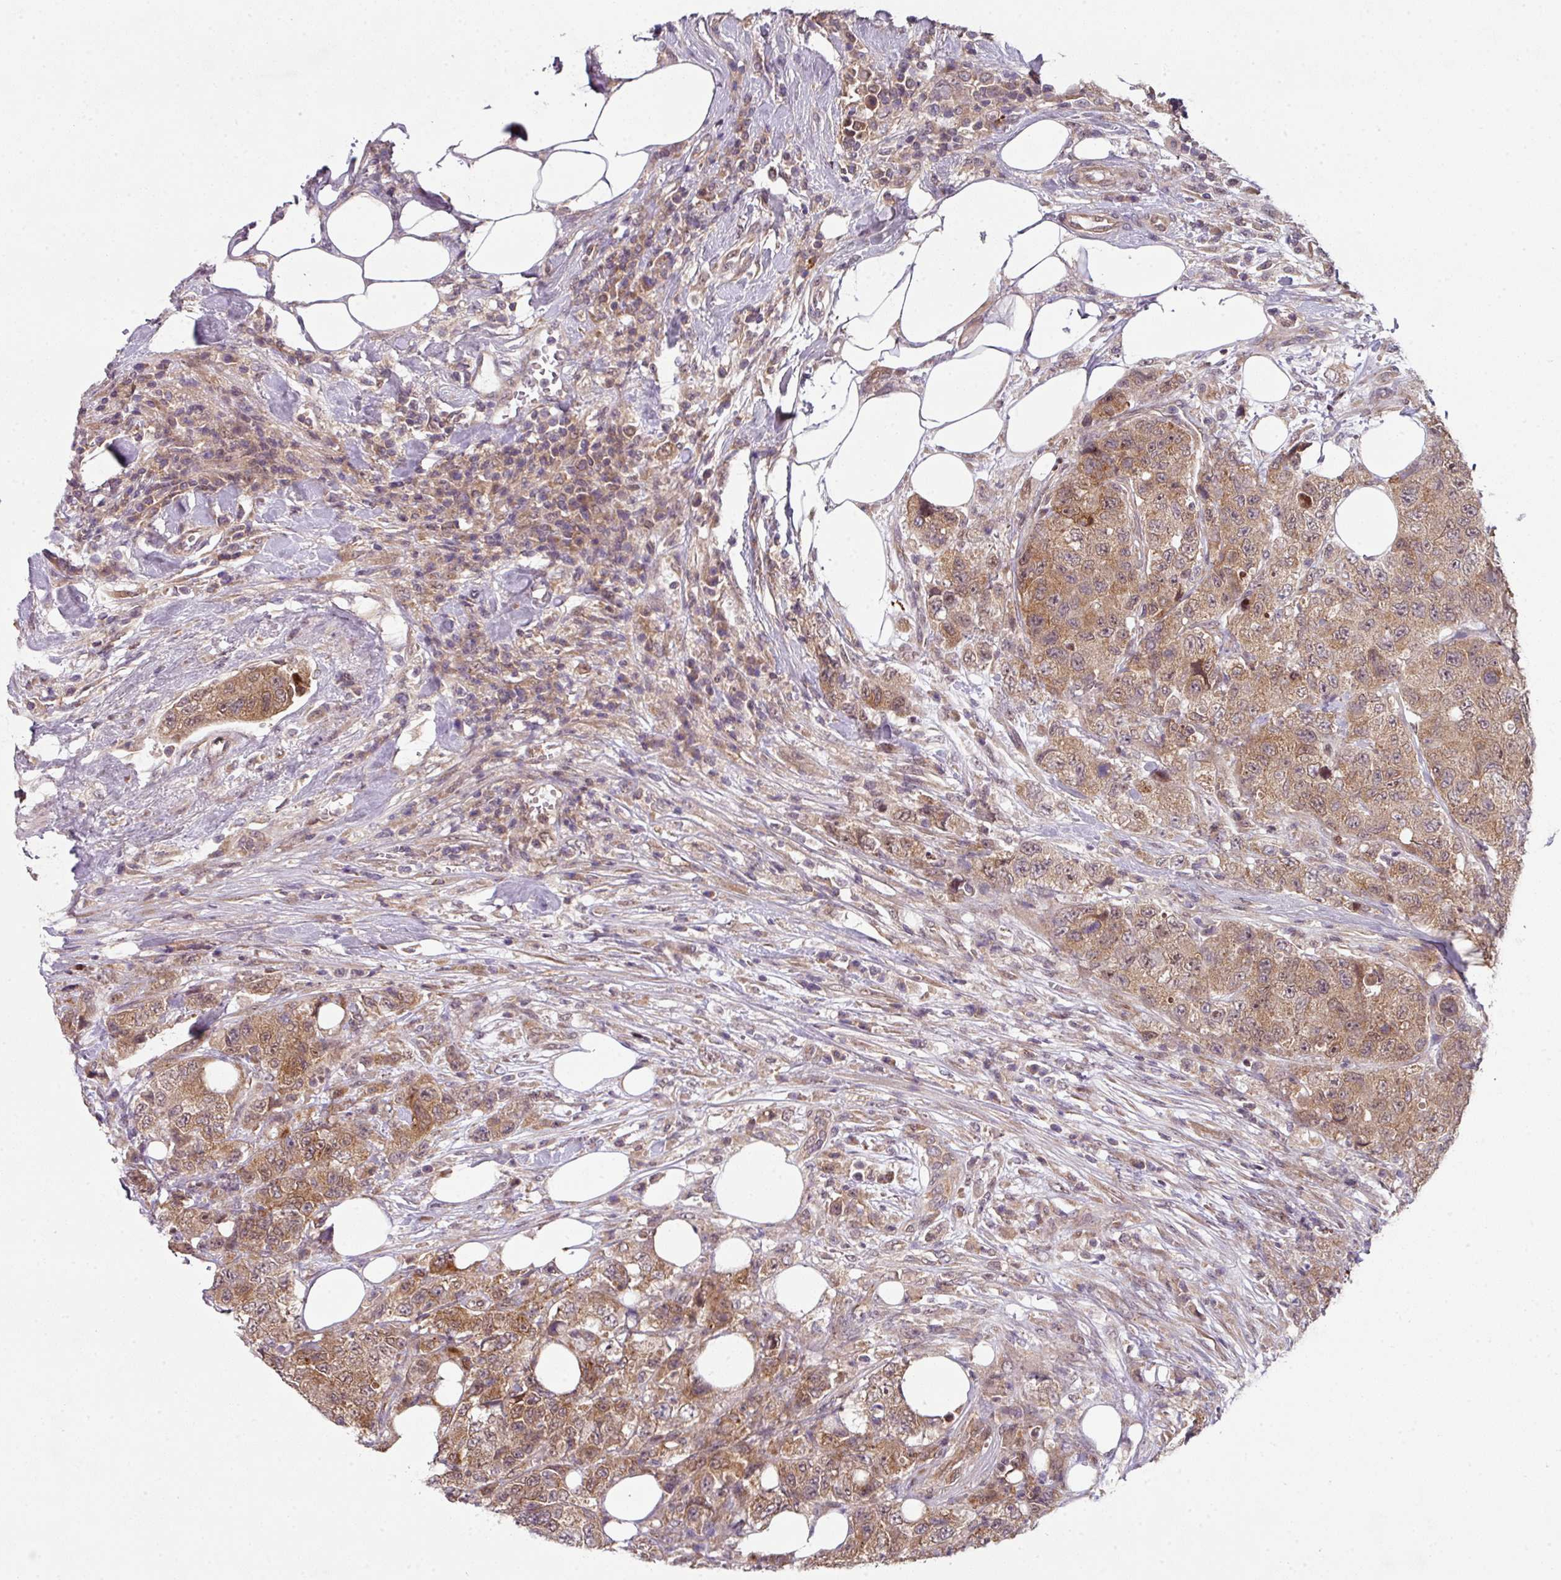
{"staining": {"intensity": "moderate", "quantity": ">75%", "location": "cytoplasmic/membranous,nuclear"}, "tissue": "urothelial cancer", "cell_type": "Tumor cells", "image_type": "cancer", "snomed": [{"axis": "morphology", "description": "Urothelial carcinoma, High grade"}, {"axis": "topography", "description": "Urinary bladder"}], "caption": "Immunohistochemistry of human urothelial carcinoma (high-grade) demonstrates medium levels of moderate cytoplasmic/membranous and nuclear positivity in about >75% of tumor cells.", "gene": "CAMLG", "patient": {"sex": "female", "age": 78}}